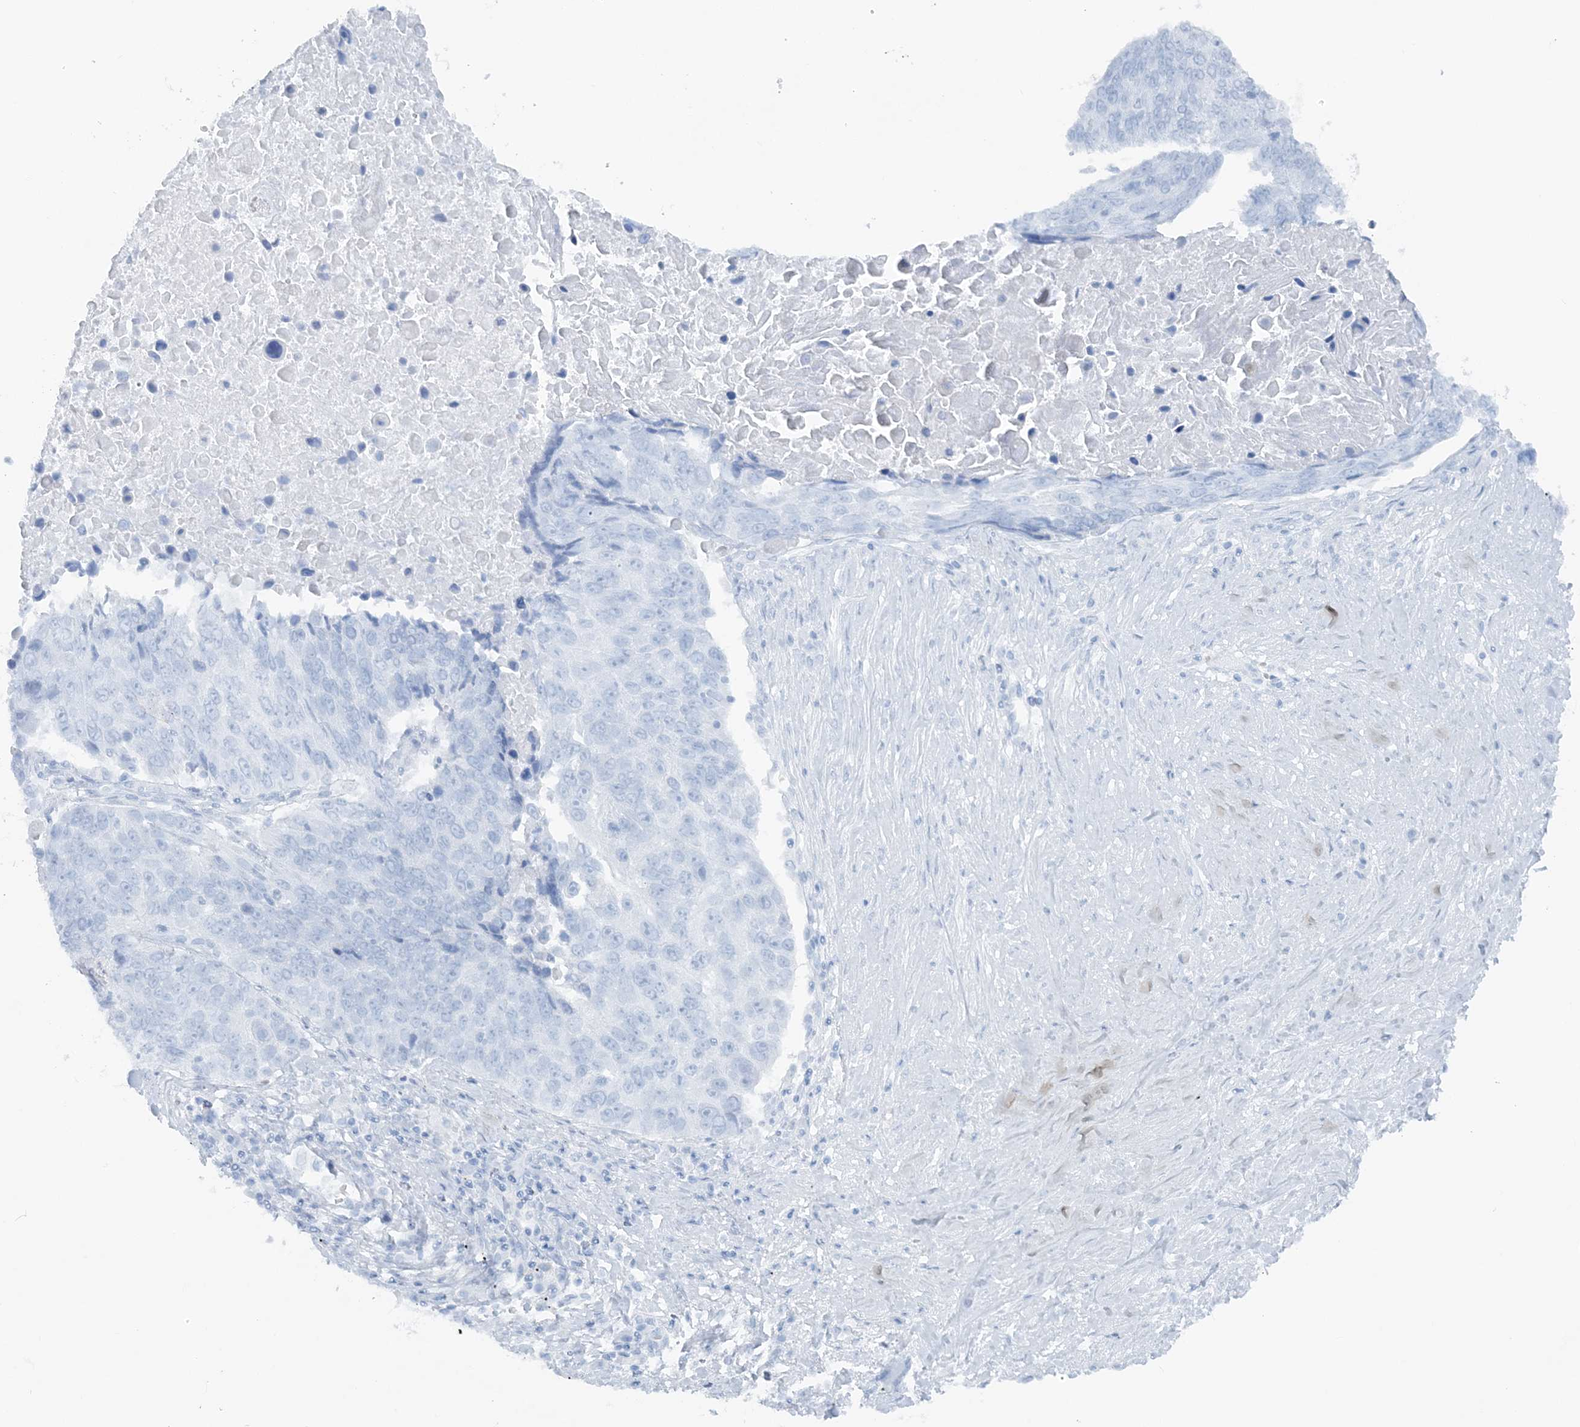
{"staining": {"intensity": "negative", "quantity": "none", "location": "none"}, "tissue": "lung cancer", "cell_type": "Tumor cells", "image_type": "cancer", "snomed": [{"axis": "morphology", "description": "Squamous cell carcinoma, NOS"}, {"axis": "topography", "description": "Lung"}], "caption": "IHC micrograph of lung cancer stained for a protein (brown), which reveals no positivity in tumor cells.", "gene": "ATP11A", "patient": {"sex": "male", "age": 66}}